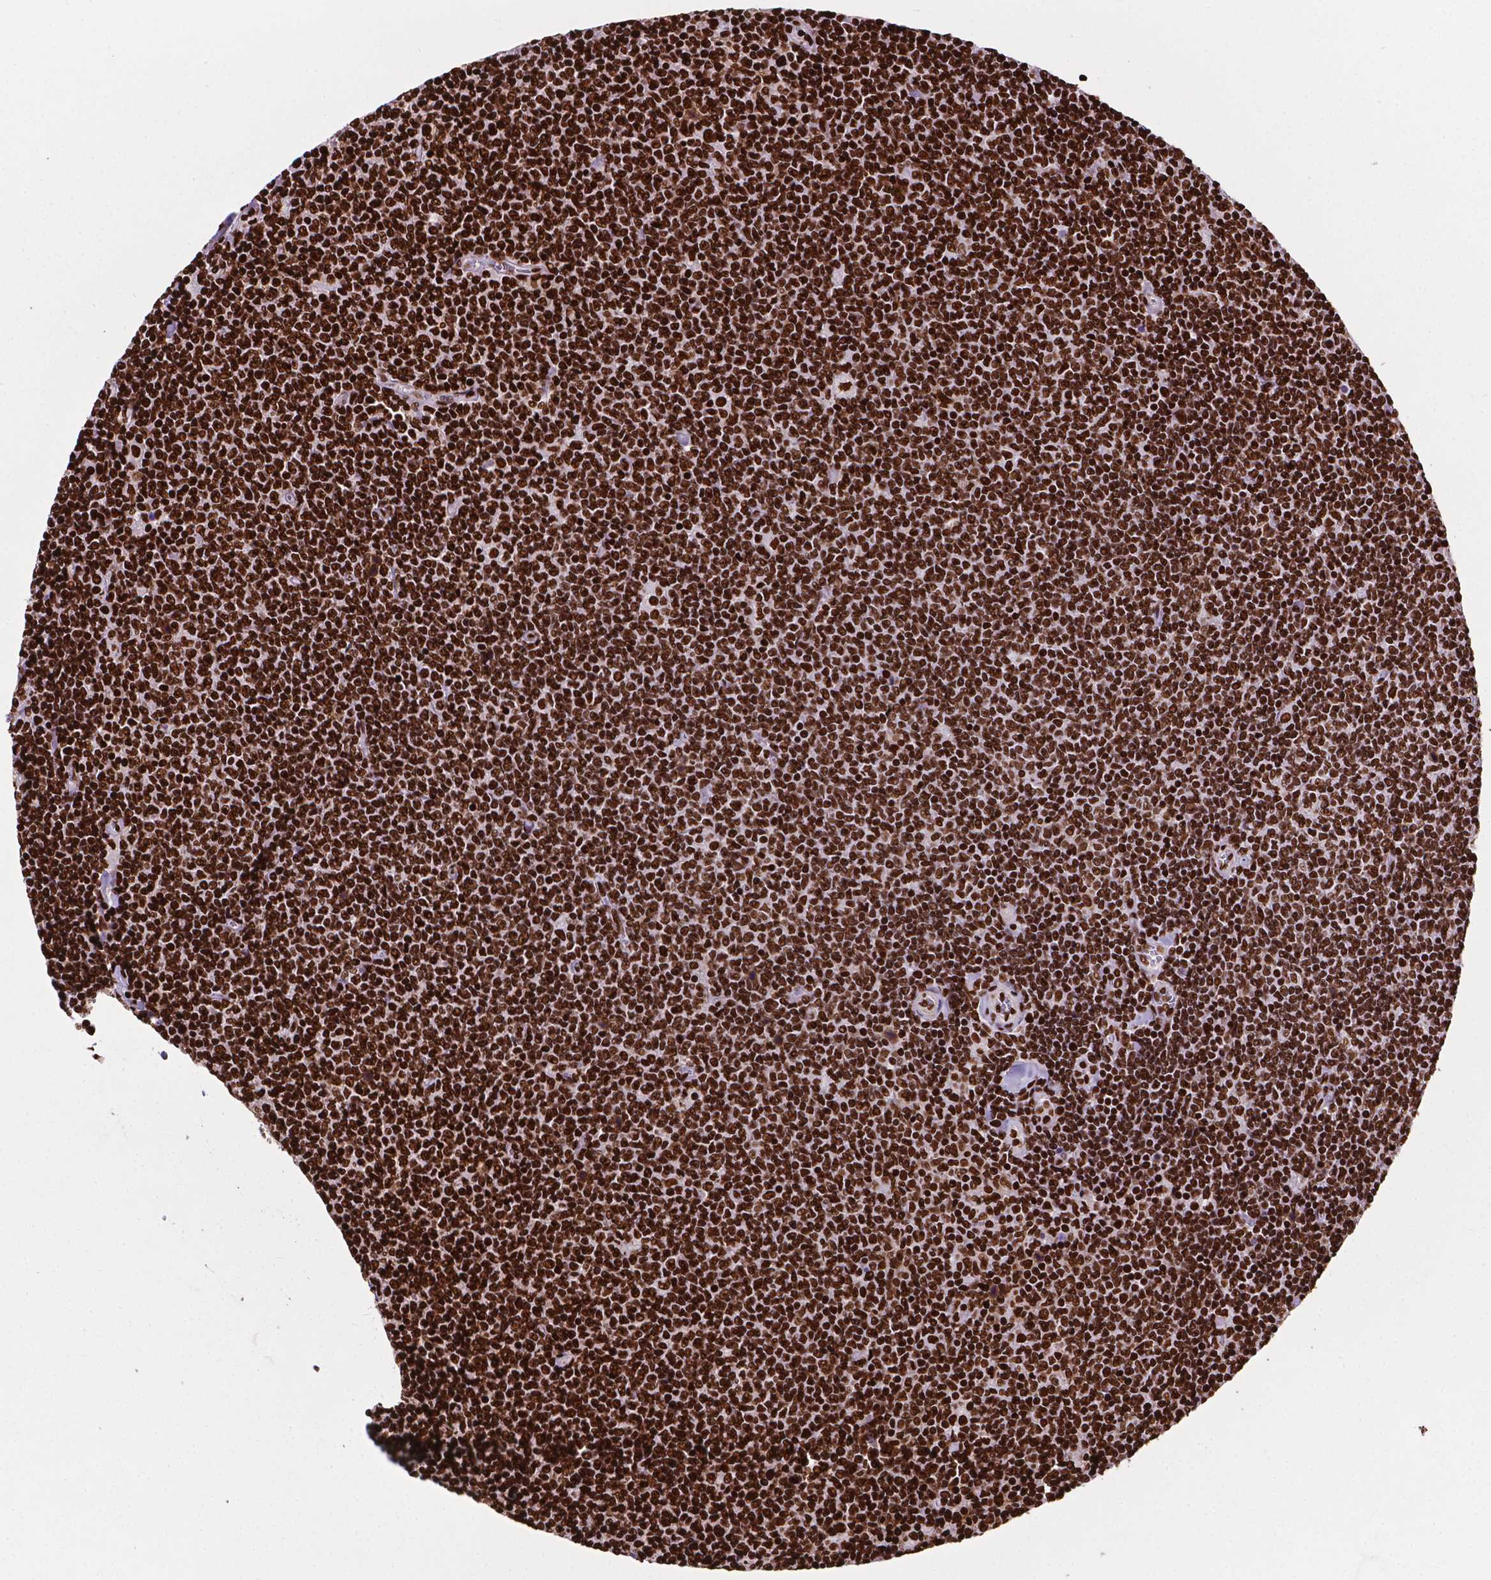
{"staining": {"intensity": "strong", "quantity": ">75%", "location": "nuclear"}, "tissue": "lymphoma", "cell_type": "Tumor cells", "image_type": "cancer", "snomed": [{"axis": "morphology", "description": "Malignant lymphoma, non-Hodgkin's type, Low grade"}, {"axis": "topography", "description": "Lymph node"}], "caption": "Malignant lymphoma, non-Hodgkin's type (low-grade) stained with a brown dye exhibits strong nuclear positive positivity in approximately >75% of tumor cells.", "gene": "SMIM5", "patient": {"sex": "male", "age": 52}}